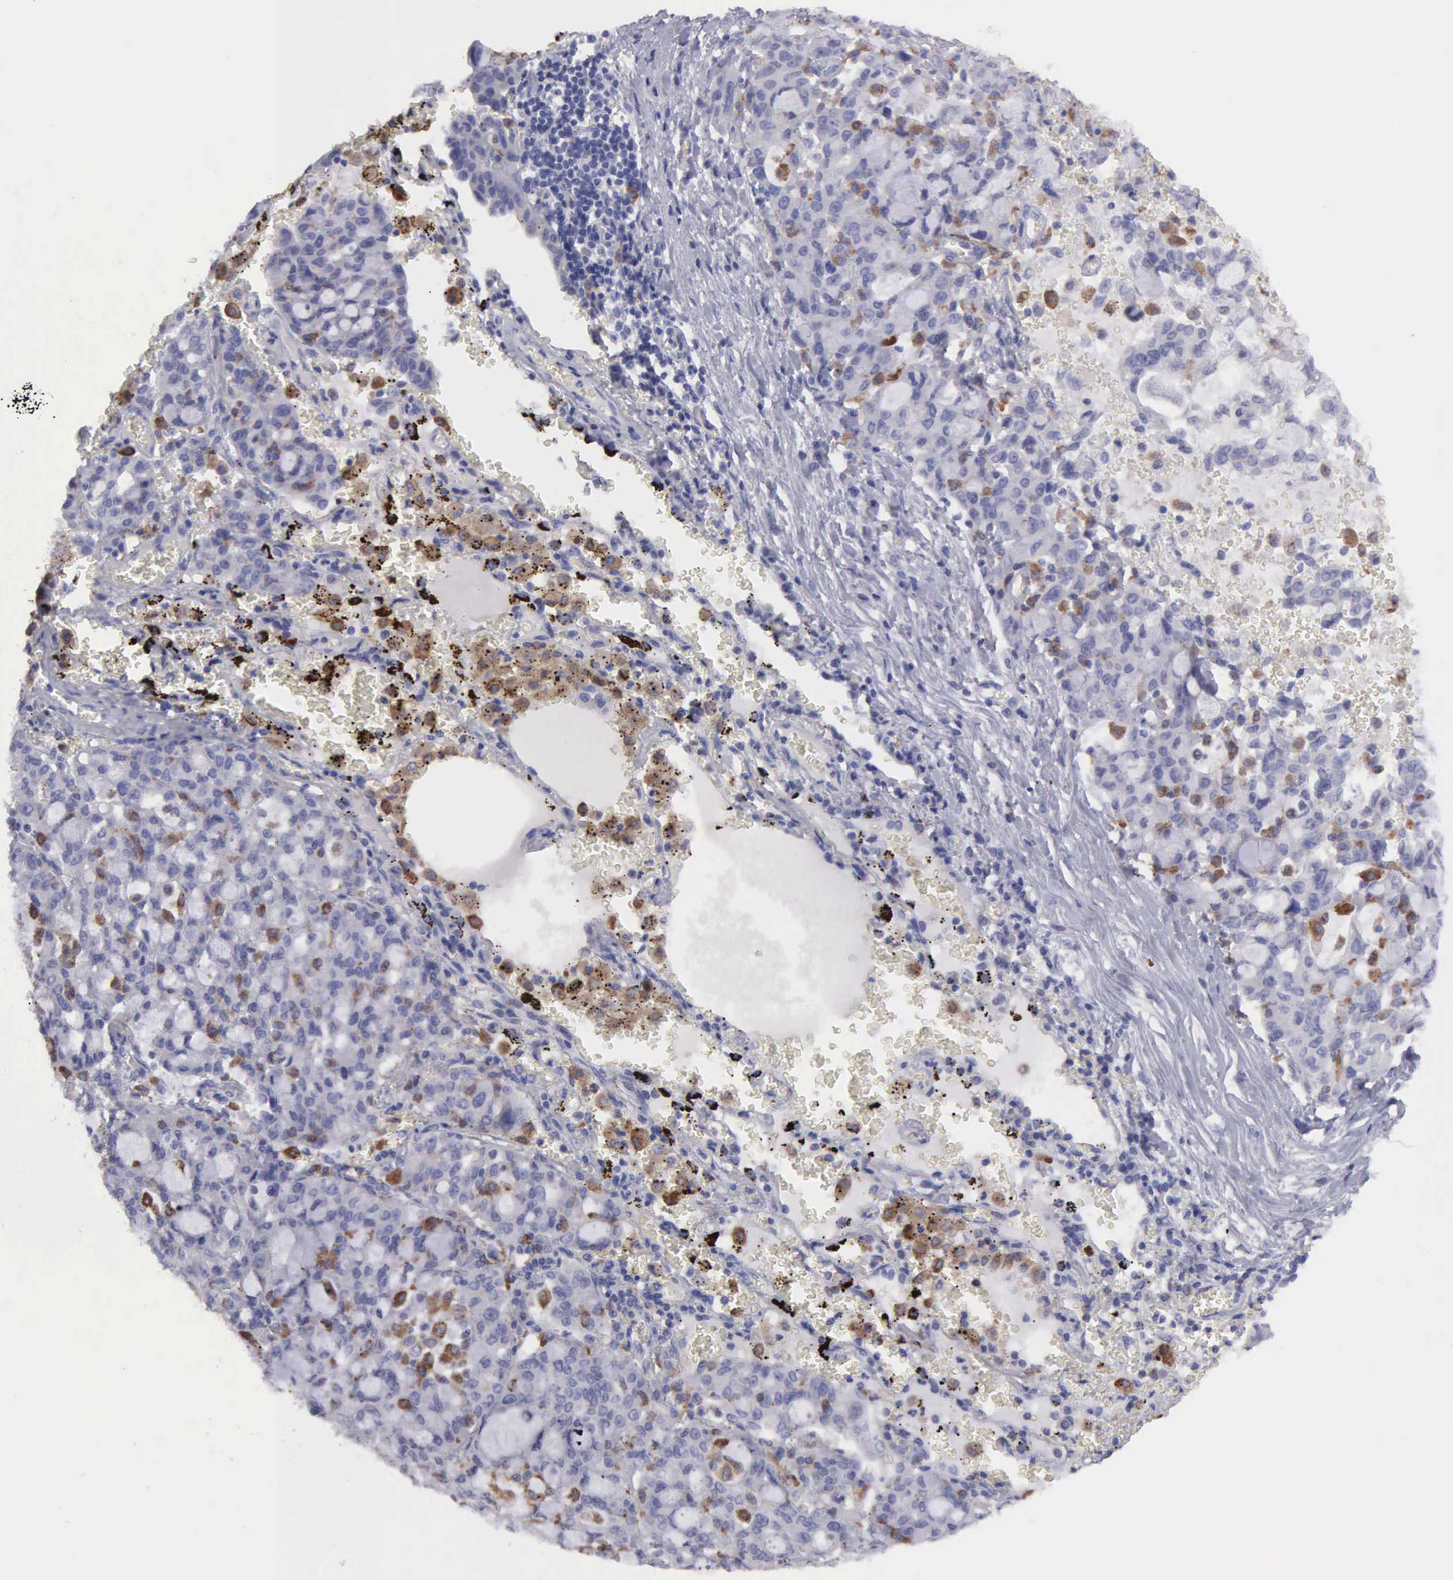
{"staining": {"intensity": "weak", "quantity": "<25%", "location": "cytoplasmic/membranous"}, "tissue": "lung cancer", "cell_type": "Tumor cells", "image_type": "cancer", "snomed": [{"axis": "morphology", "description": "Adenocarcinoma, NOS"}, {"axis": "topography", "description": "Lung"}], "caption": "Immunohistochemistry (IHC) image of human lung cancer (adenocarcinoma) stained for a protein (brown), which displays no staining in tumor cells.", "gene": "TYRP1", "patient": {"sex": "female", "age": 44}}